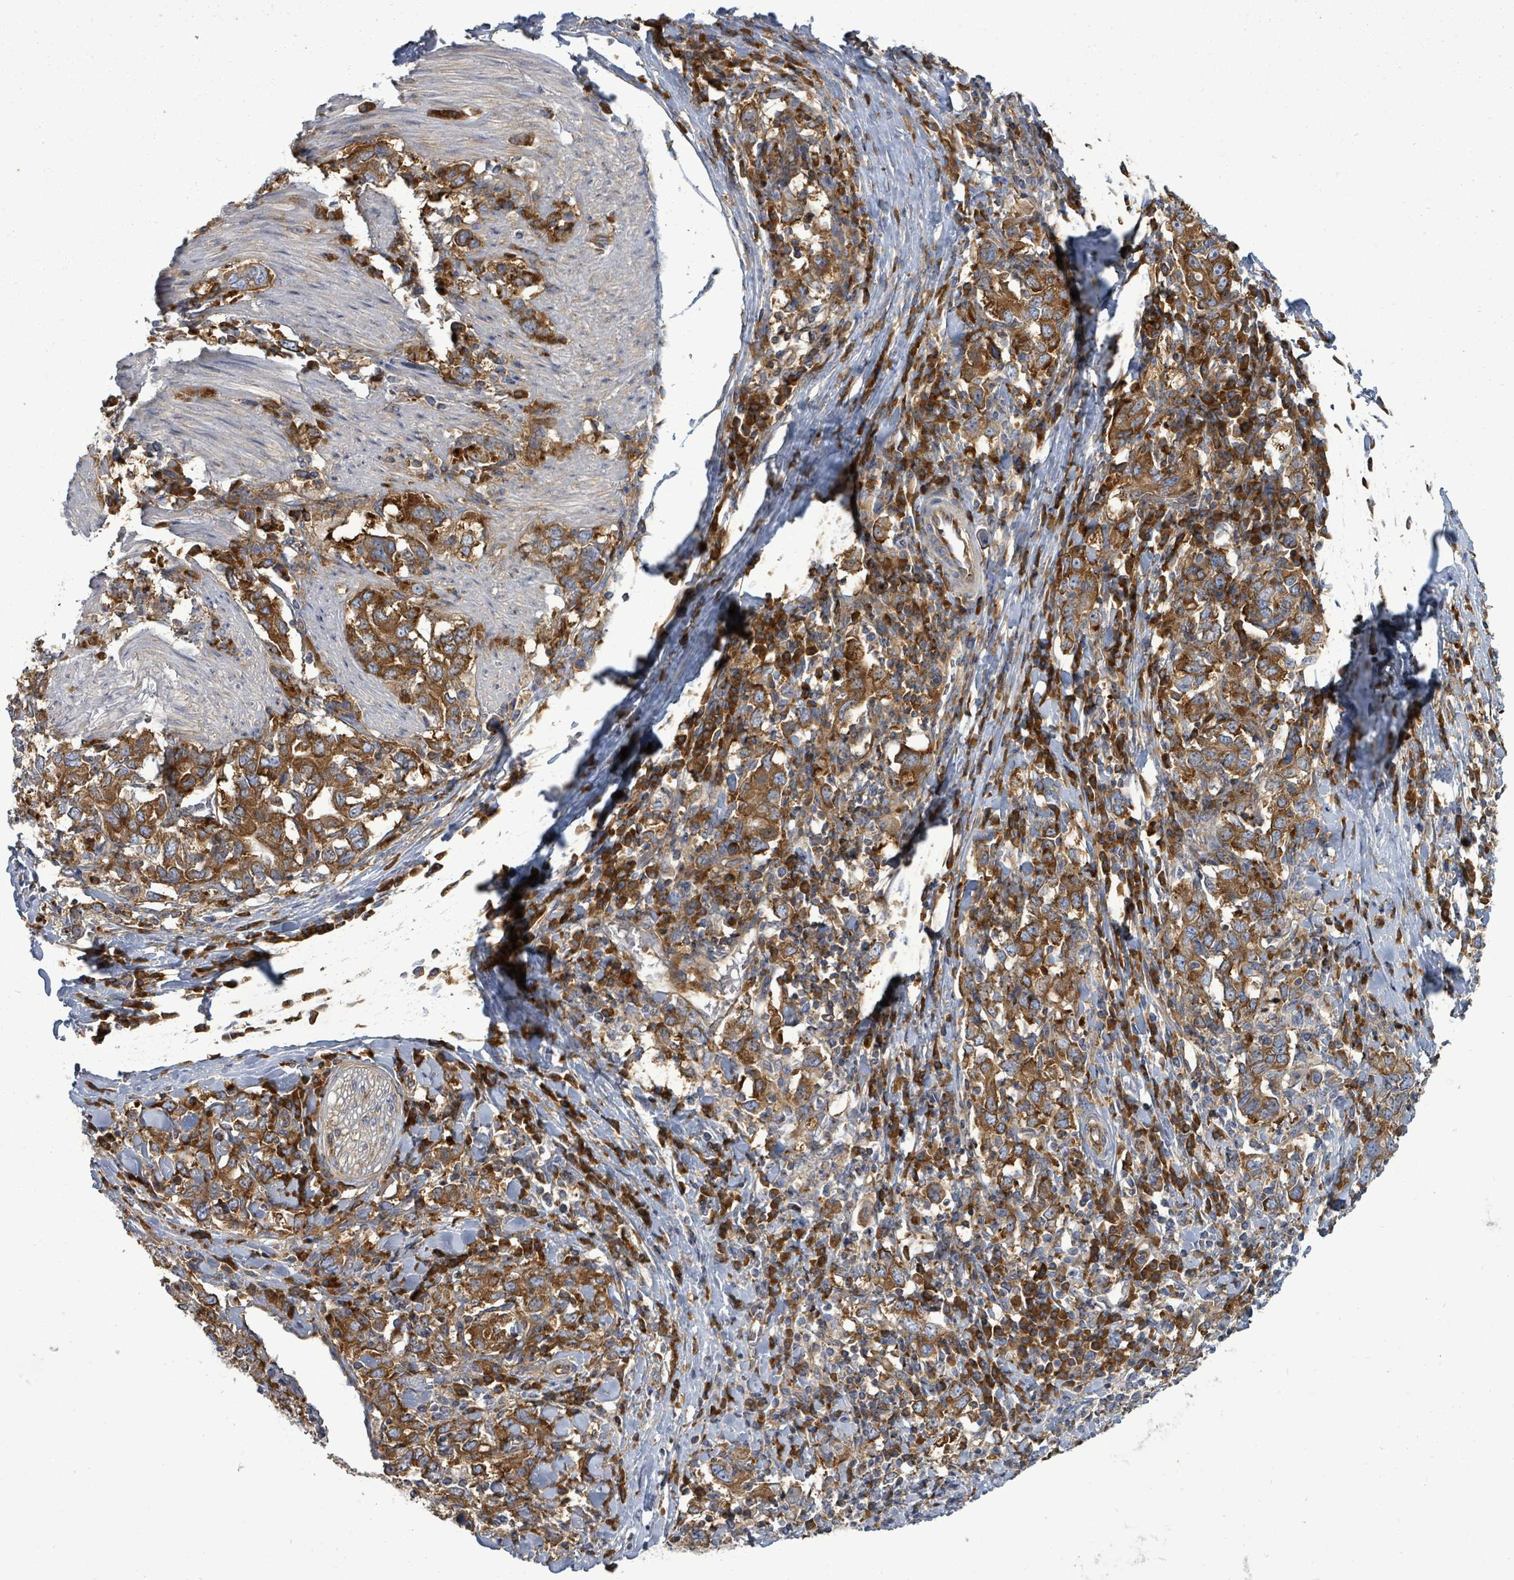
{"staining": {"intensity": "strong", "quantity": ">75%", "location": "cytoplasmic/membranous"}, "tissue": "stomach cancer", "cell_type": "Tumor cells", "image_type": "cancer", "snomed": [{"axis": "morphology", "description": "Adenocarcinoma, NOS"}, {"axis": "topography", "description": "Stomach, upper"}, {"axis": "topography", "description": "Stomach"}], "caption": "IHC histopathology image of human stomach cancer (adenocarcinoma) stained for a protein (brown), which reveals high levels of strong cytoplasmic/membranous positivity in about >75% of tumor cells.", "gene": "EIF3C", "patient": {"sex": "male", "age": 62}}